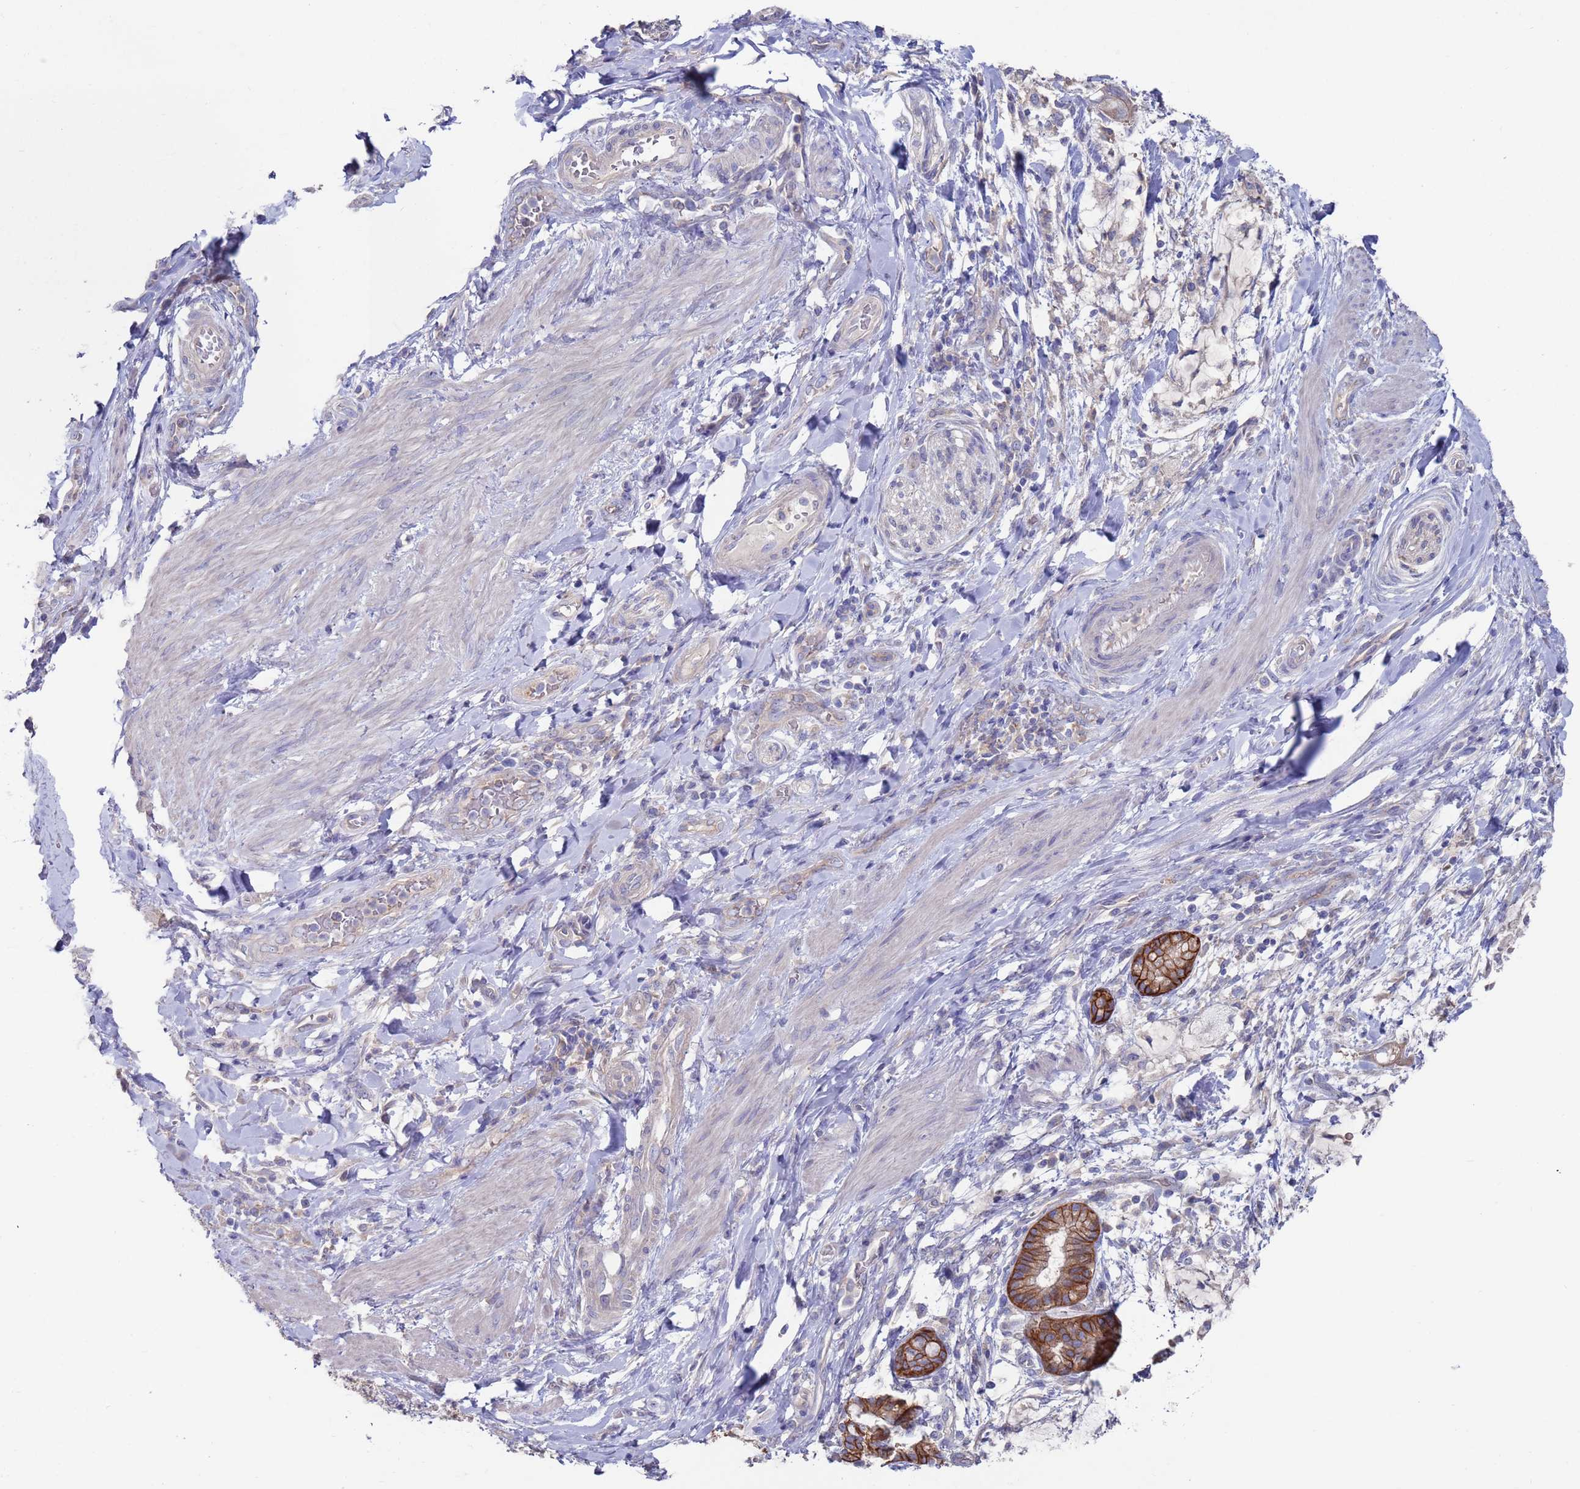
{"staining": {"intensity": "strong", "quantity": ">75%", "location": "cytoplasmic/membranous"}, "tissue": "pancreatic cancer", "cell_type": "Tumor cells", "image_type": "cancer", "snomed": [{"axis": "morphology", "description": "Adenocarcinoma, NOS"}, {"axis": "topography", "description": "Pancreas"}], "caption": "DAB (3,3'-diaminobenzidine) immunohistochemical staining of pancreatic cancer (adenocarcinoma) demonstrates strong cytoplasmic/membranous protein expression in approximately >75% of tumor cells.", "gene": "KRTCAP3", "patient": {"sex": "male", "age": 48}}